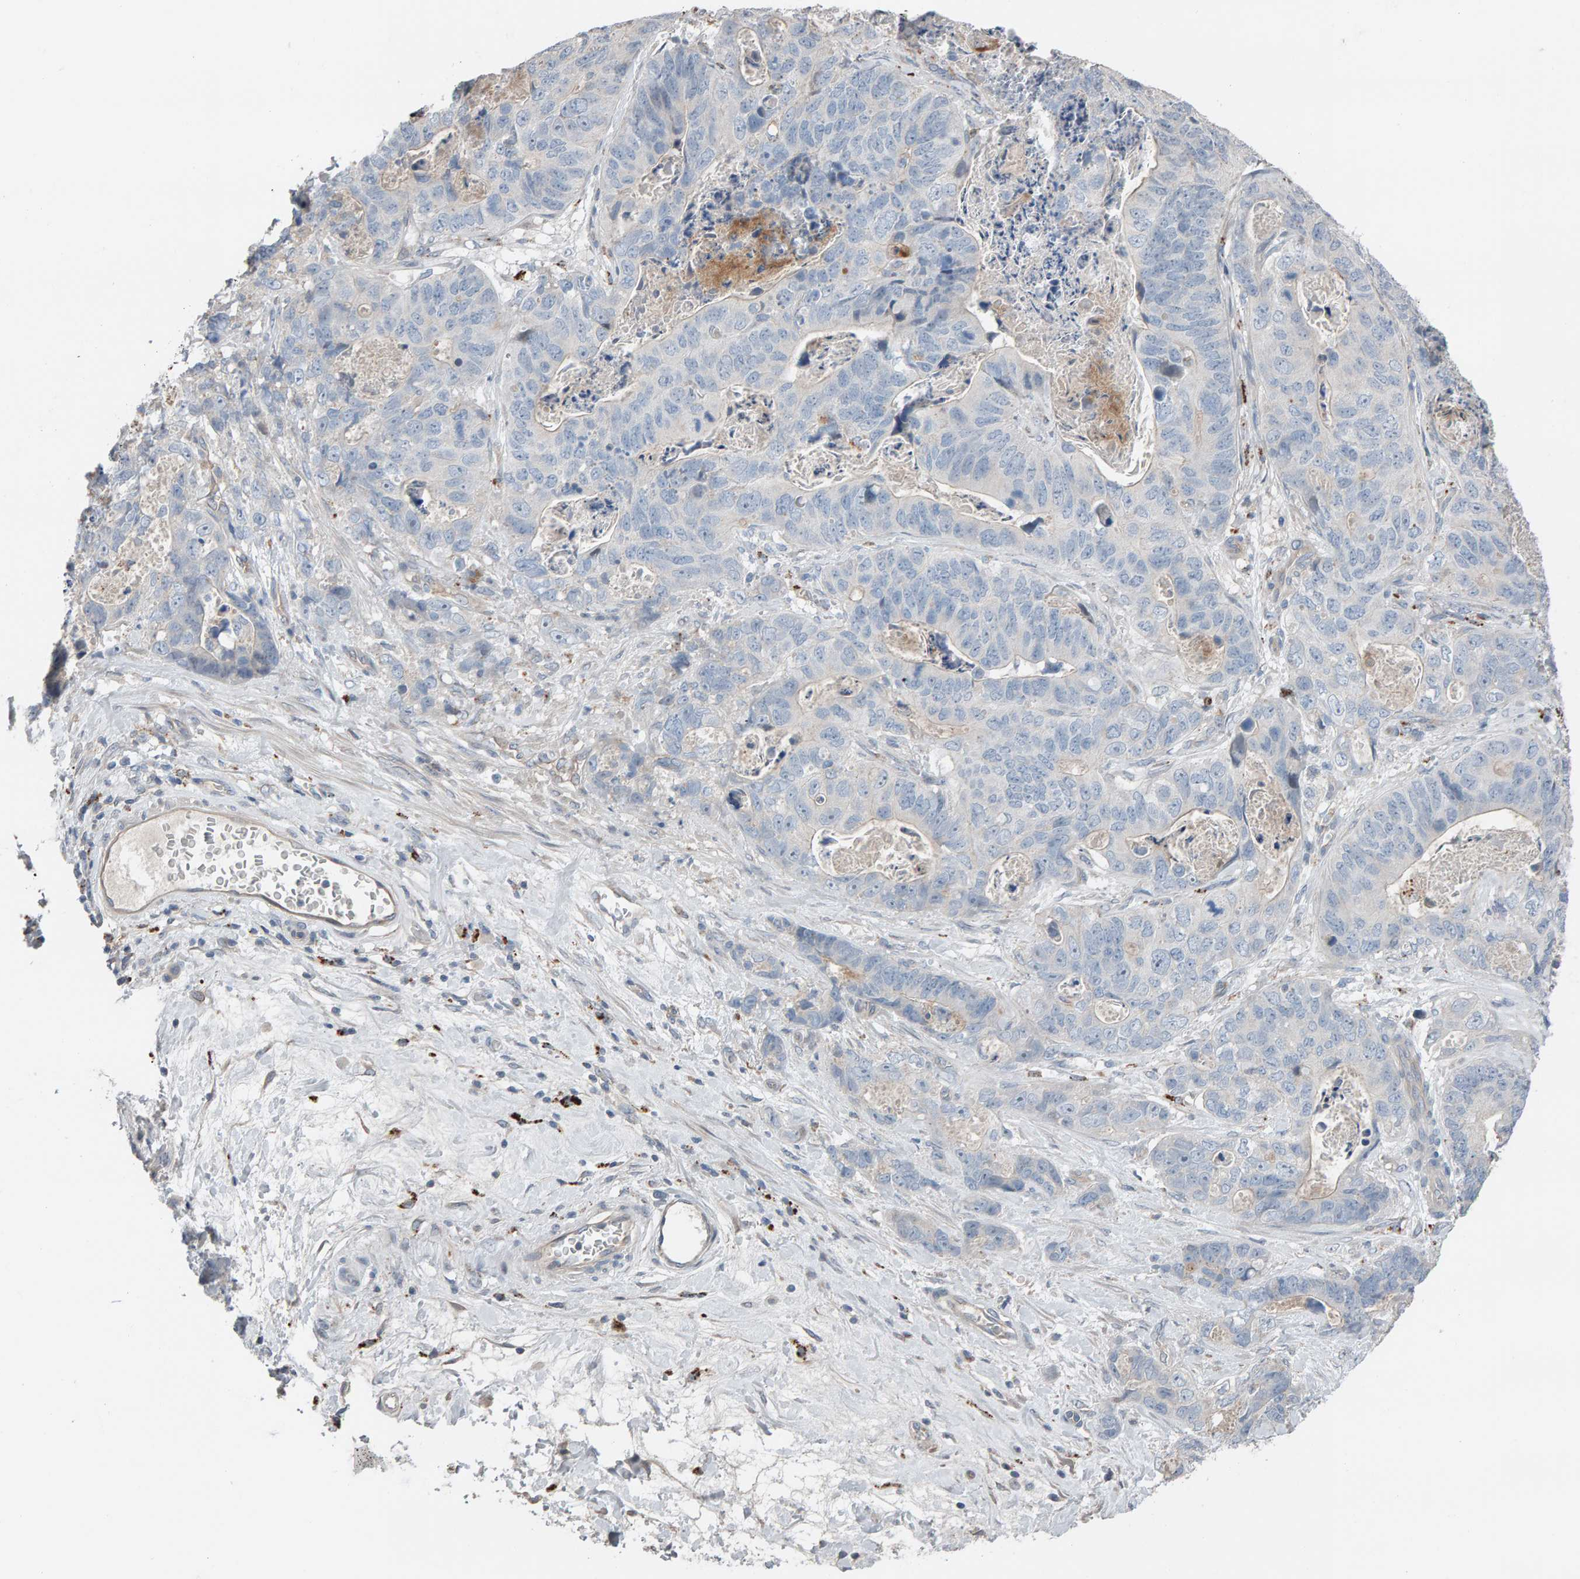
{"staining": {"intensity": "negative", "quantity": "none", "location": "none"}, "tissue": "stomach cancer", "cell_type": "Tumor cells", "image_type": "cancer", "snomed": [{"axis": "morphology", "description": "Normal tissue, NOS"}, {"axis": "morphology", "description": "Adenocarcinoma, NOS"}, {"axis": "topography", "description": "Stomach"}], "caption": "Tumor cells show no significant protein expression in adenocarcinoma (stomach). (Stains: DAB immunohistochemistry with hematoxylin counter stain, Microscopy: brightfield microscopy at high magnification).", "gene": "IPPK", "patient": {"sex": "female", "age": 89}}